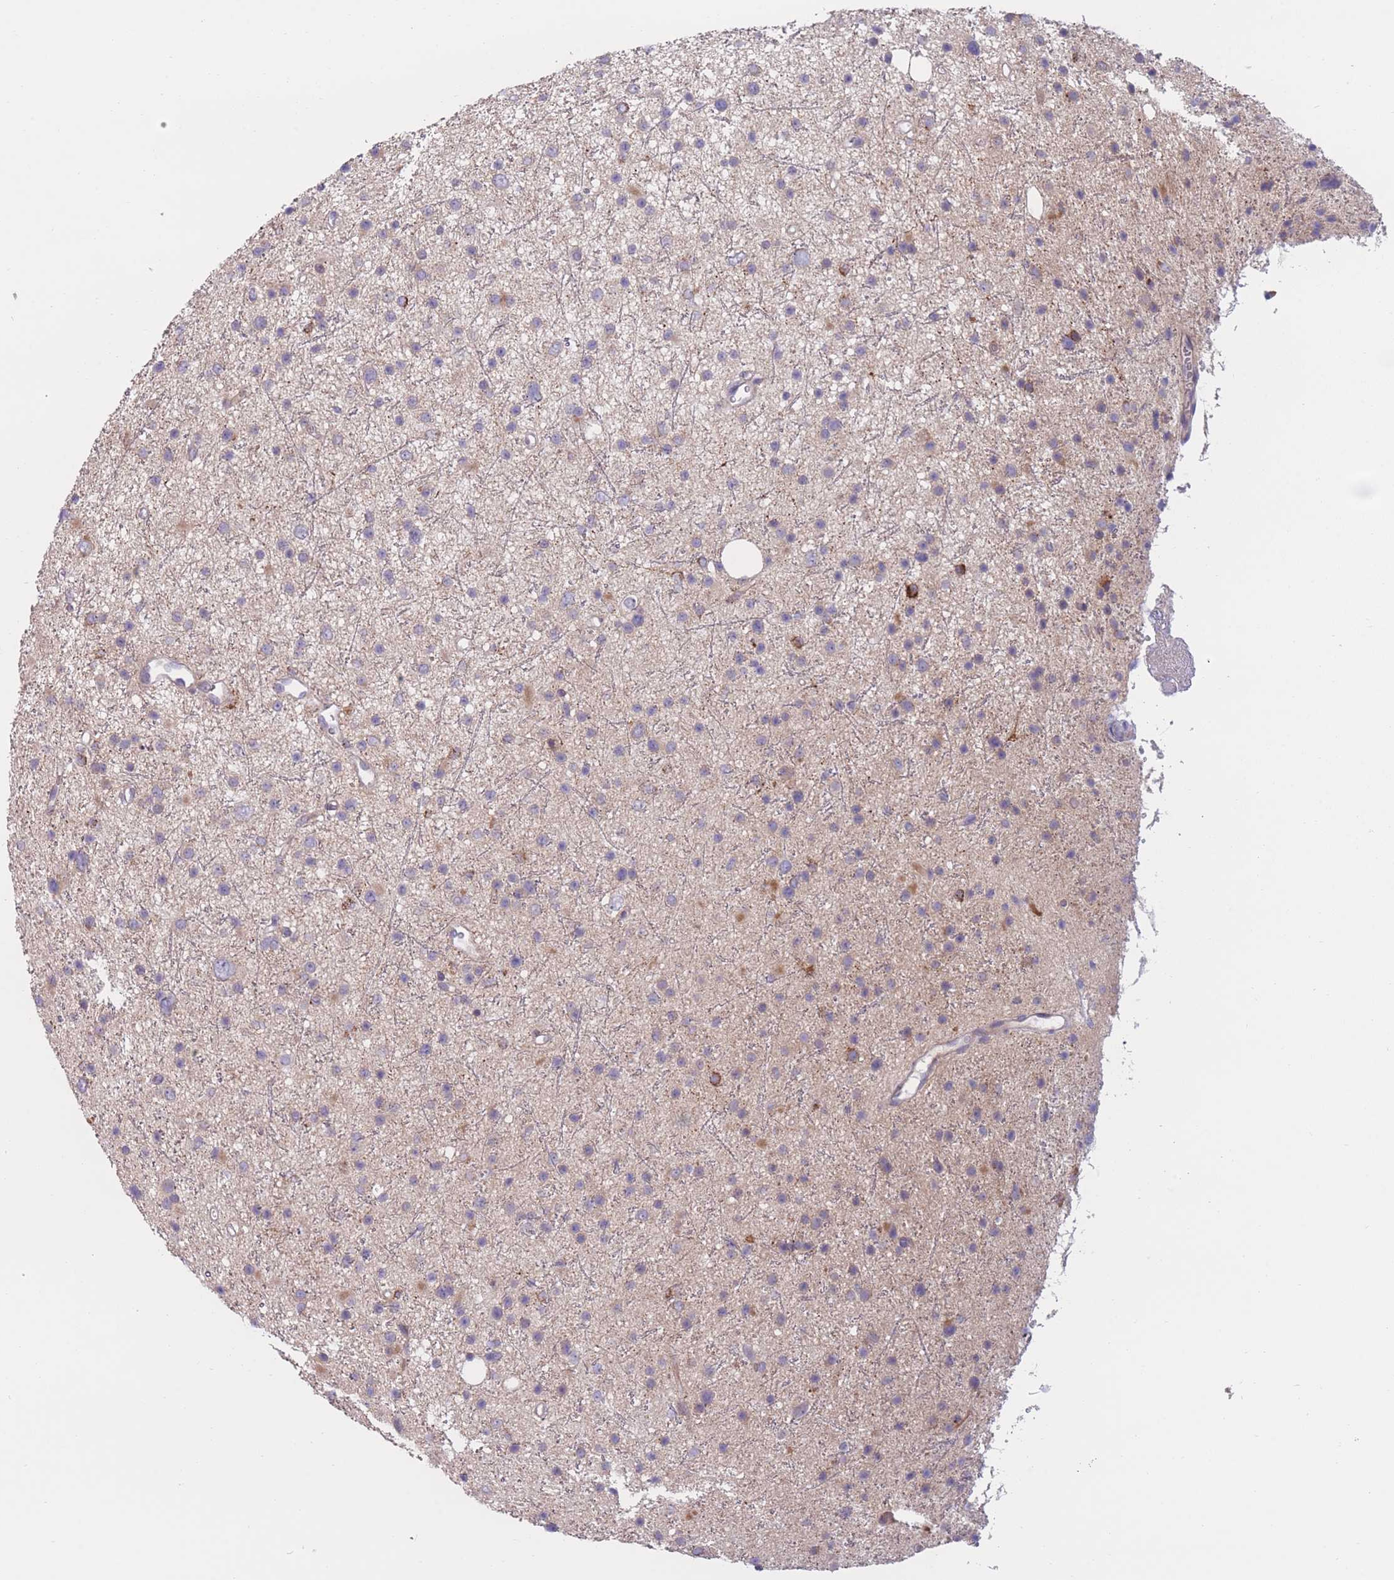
{"staining": {"intensity": "negative", "quantity": "none", "location": "none"}, "tissue": "glioma", "cell_type": "Tumor cells", "image_type": "cancer", "snomed": [{"axis": "morphology", "description": "Glioma, malignant, Low grade"}, {"axis": "topography", "description": "Cerebral cortex"}], "caption": "This image is of malignant low-grade glioma stained with immunohistochemistry (IHC) to label a protein in brown with the nuclei are counter-stained blue. There is no expression in tumor cells.", "gene": "PDE4A", "patient": {"sex": "female", "age": 39}}